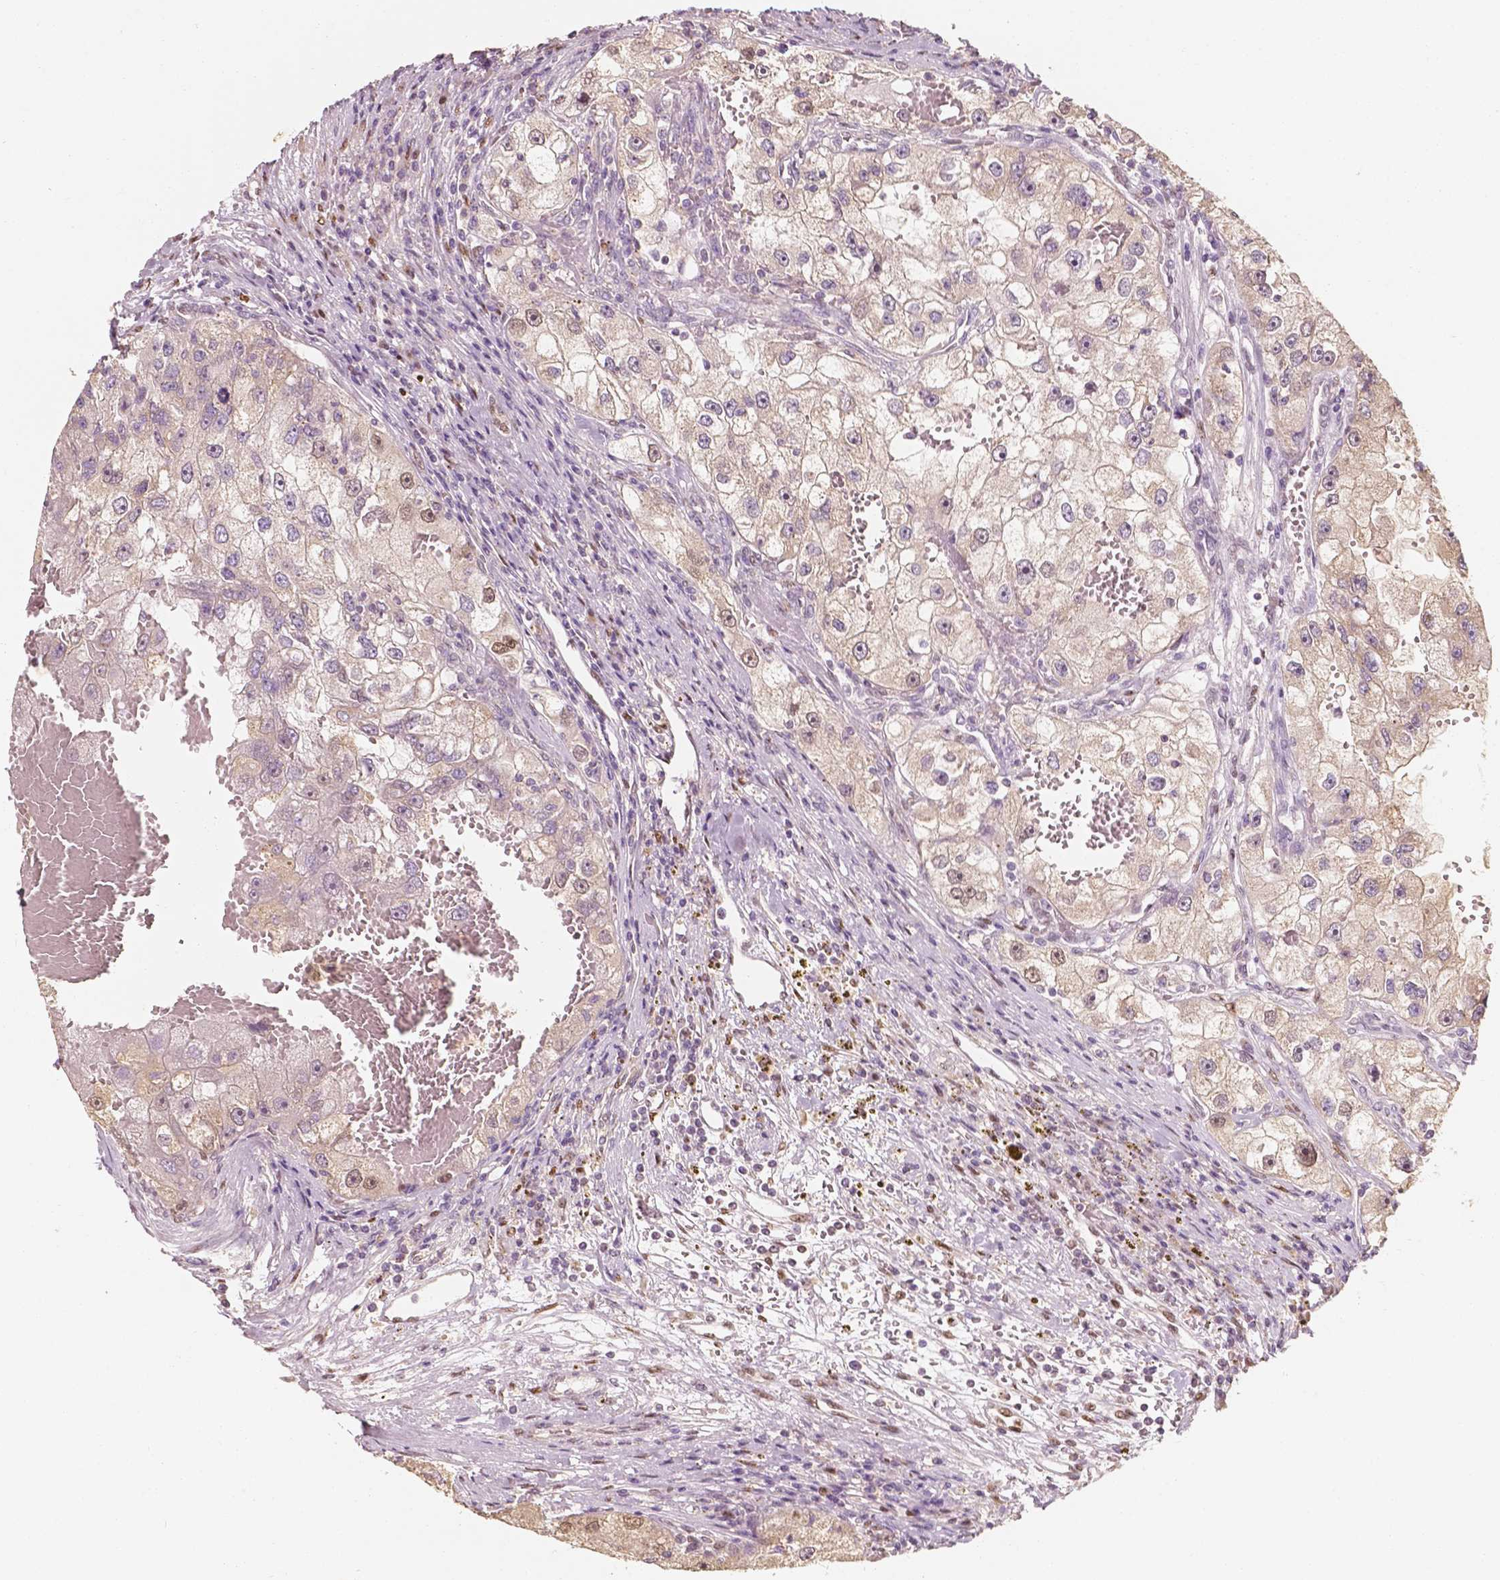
{"staining": {"intensity": "weak", "quantity": "25%-75%", "location": "cytoplasmic/membranous,nuclear"}, "tissue": "renal cancer", "cell_type": "Tumor cells", "image_type": "cancer", "snomed": [{"axis": "morphology", "description": "Adenocarcinoma, NOS"}, {"axis": "topography", "description": "Kidney"}], "caption": "Immunohistochemical staining of renal adenocarcinoma exhibits low levels of weak cytoplasmic/membranous and nuclear protein expression in approximately 25%-75% of tumor cells.", "gene": "TBC1D17", "patient": {"sex": "male", "age": 63}}